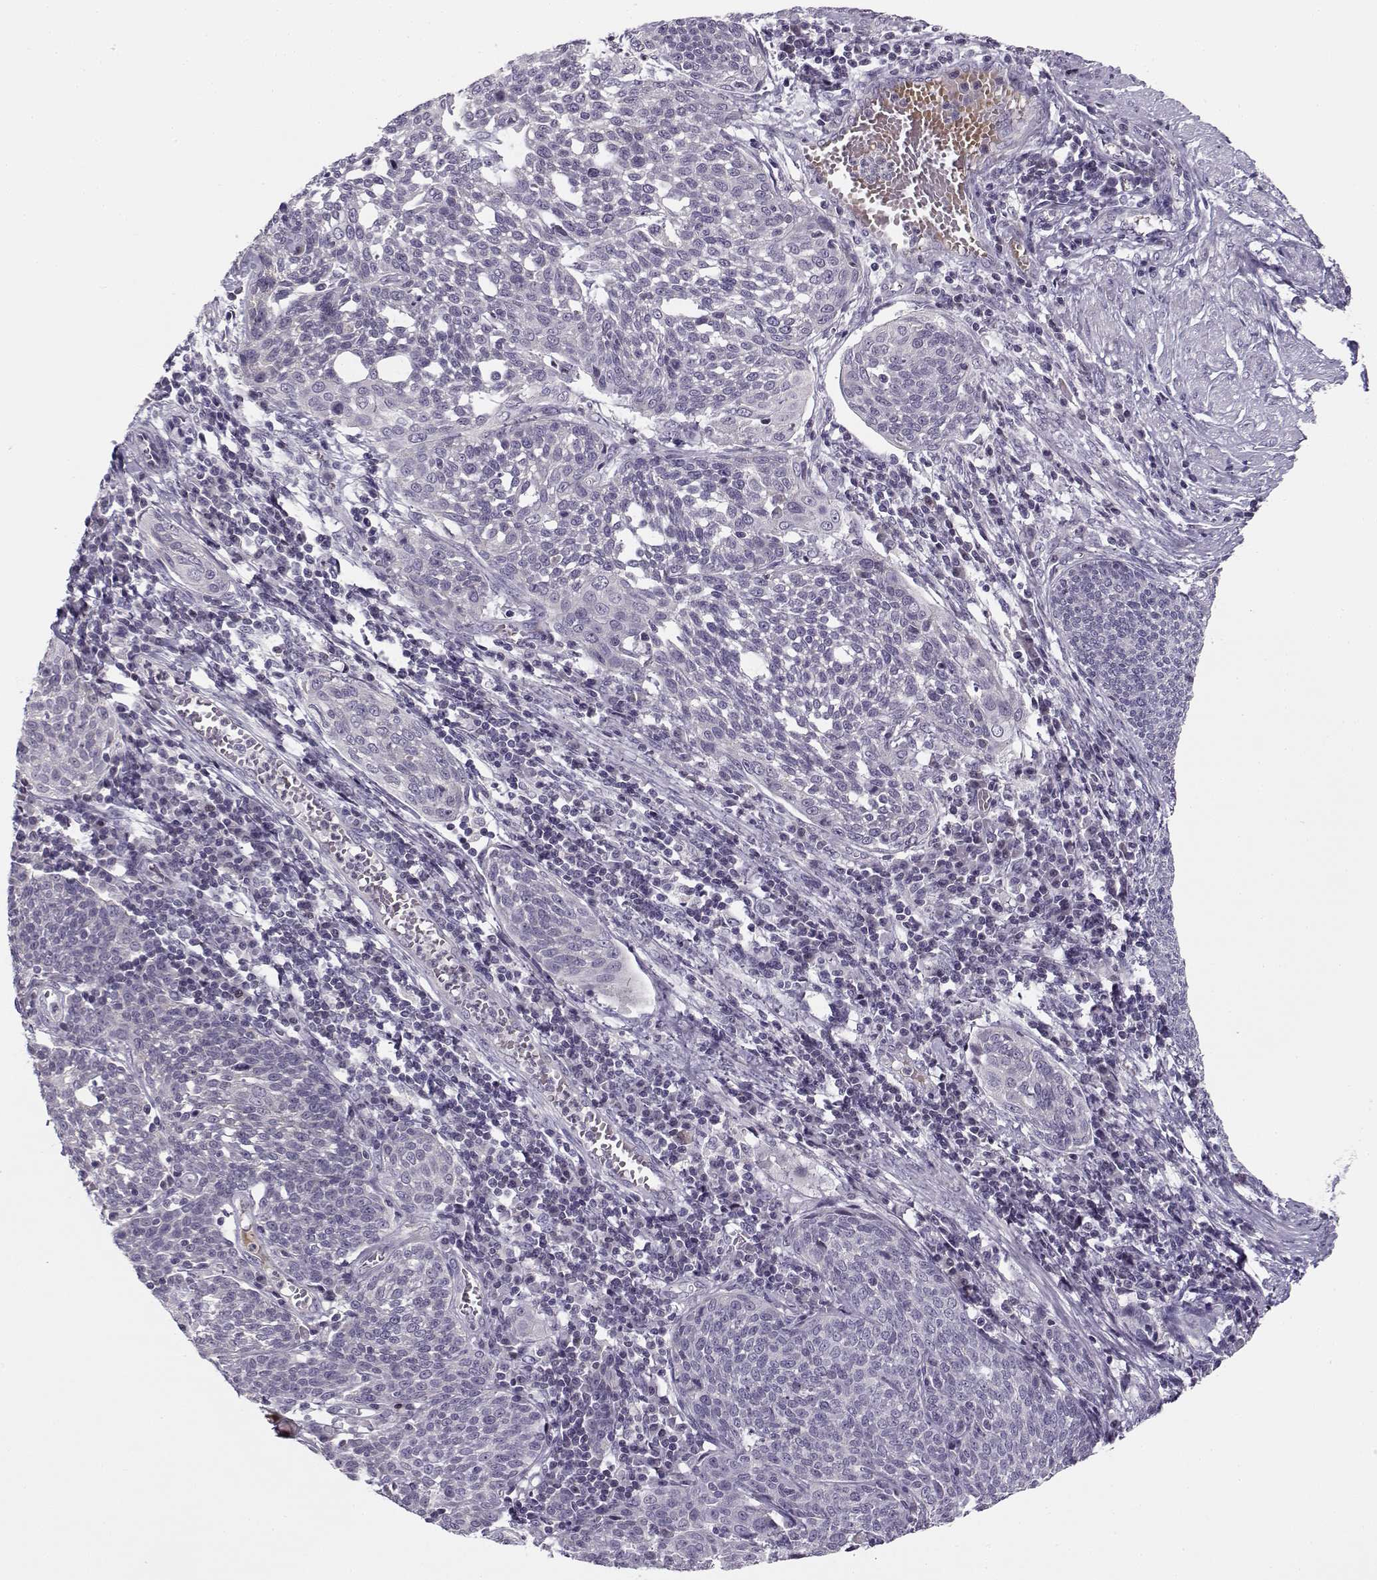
{"staining": {"intensity": "negative", "quantity": "none", "location": "none"}, "tissue": "cervical cancer", "cell_type": "Tumor cells", "image_type": "cancer", "snomed": [{"axis": "morphology", "description": "Squamous cell carcinoma, NOS"}, {"axis": "topography", "description": "Cervix"}], "caption": "Tumor cells show no significant expression in cervical squamous cell carcinoma. (Brightfield microscopy of DAB (3,3'-diaminobenzidine) immunohistochemistry at high magnification).", "gene": "DDX25", "patient": {"sex": "female", "age": 34}}